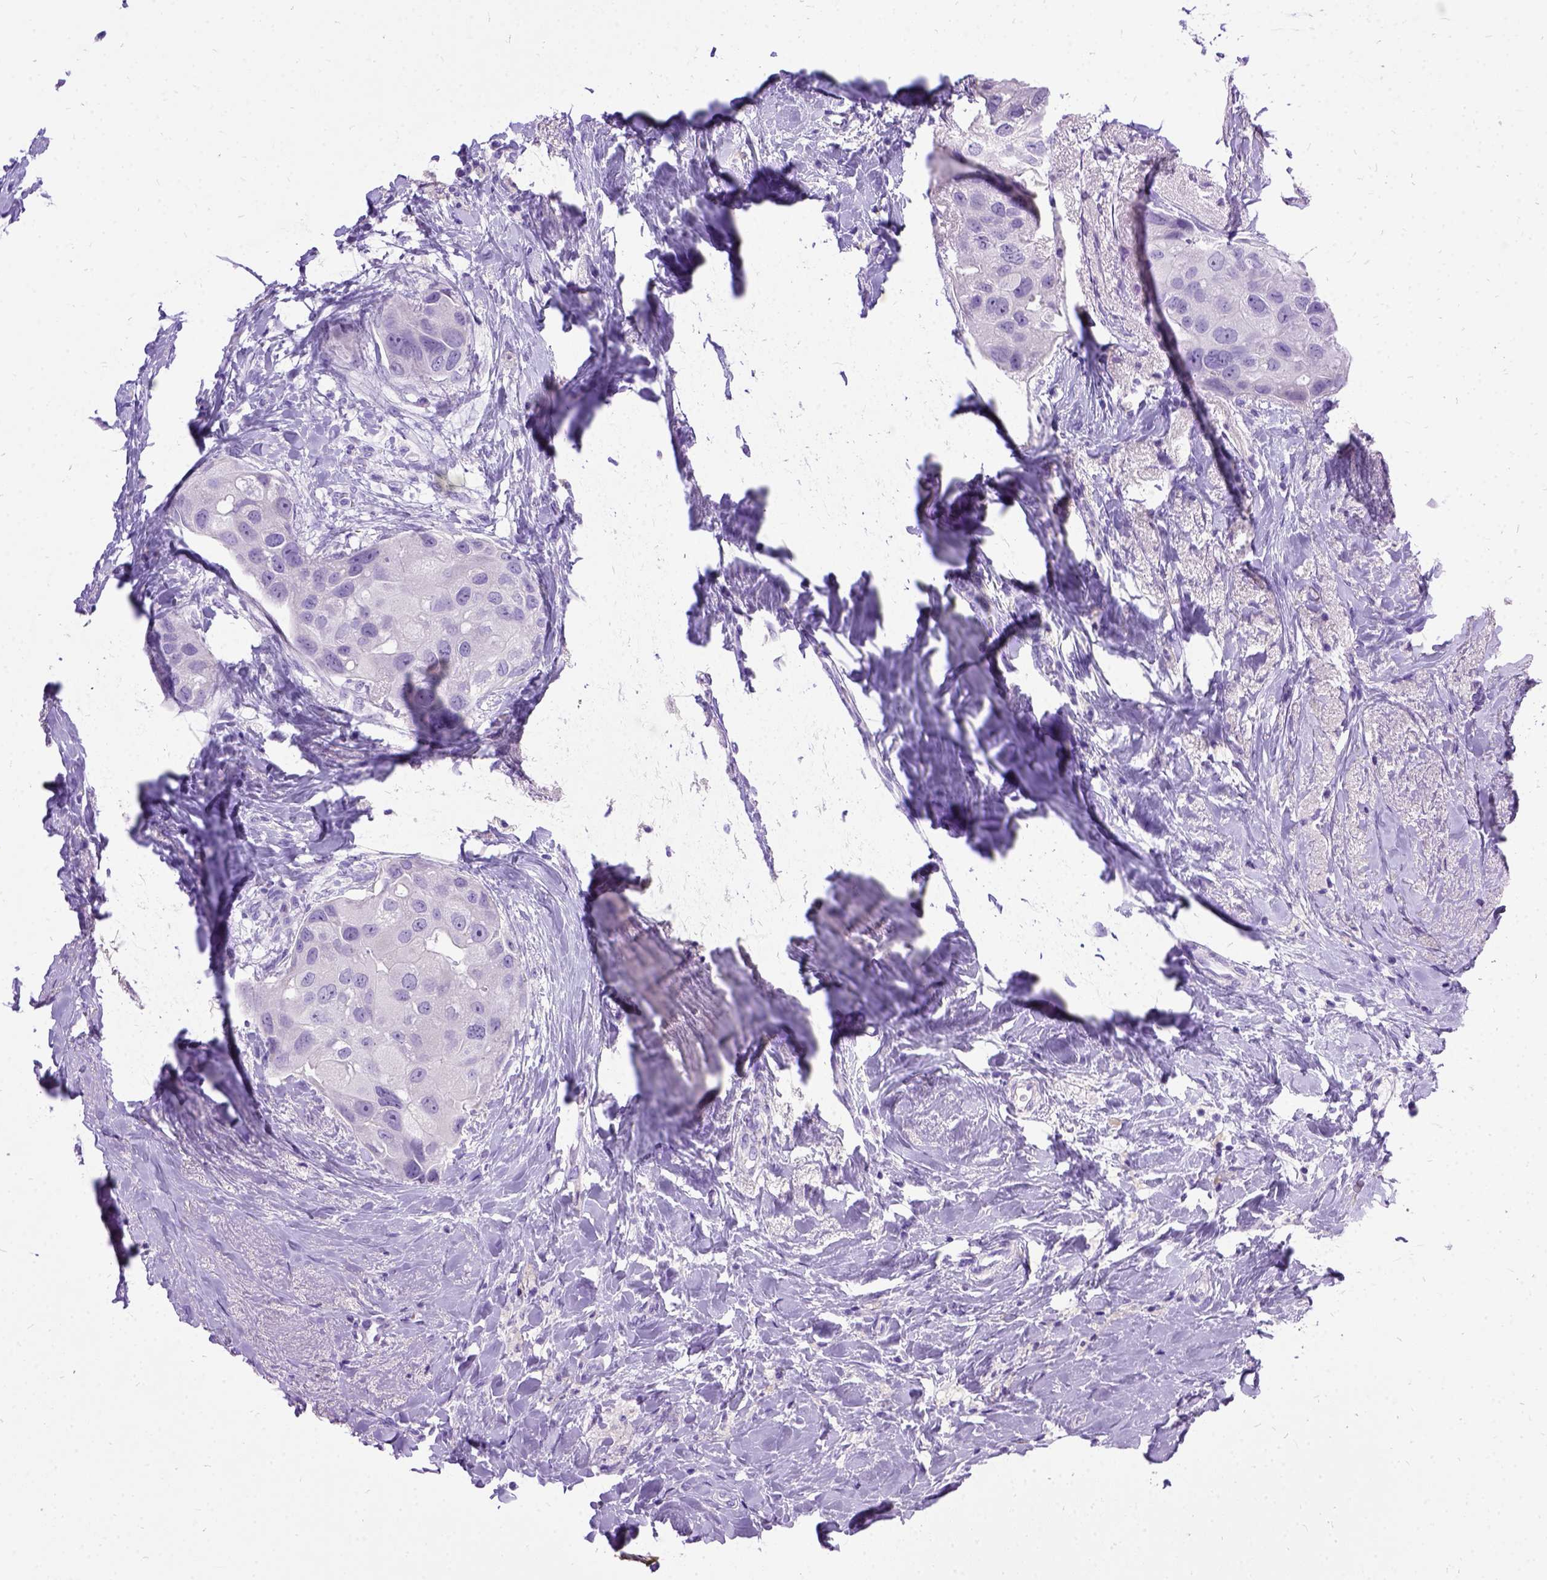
{"staining": {"intensity": "negative", "quantity": "none", "location": "none"}, "tissue": "breast cancer", "cell_type": "Tumor cells", "image_type": "cancer", "snomed": [{"axis": "morphology", "description": "Duct carcinoma"}, {"axis": "topography", "description": "Breast"}], "caption": "High power microscopy micrograph of an immunohistochemistry (IHC) photomicrograph of breast cancer (intraductal carcinoma), revealing no significant staining in tumor cells. (DAB immunohistochemistry (IHC) visualized using brightfield microscopy, high magnification).", "gene": "PRG2", "patient": {"sex": "female", "age": 43}}